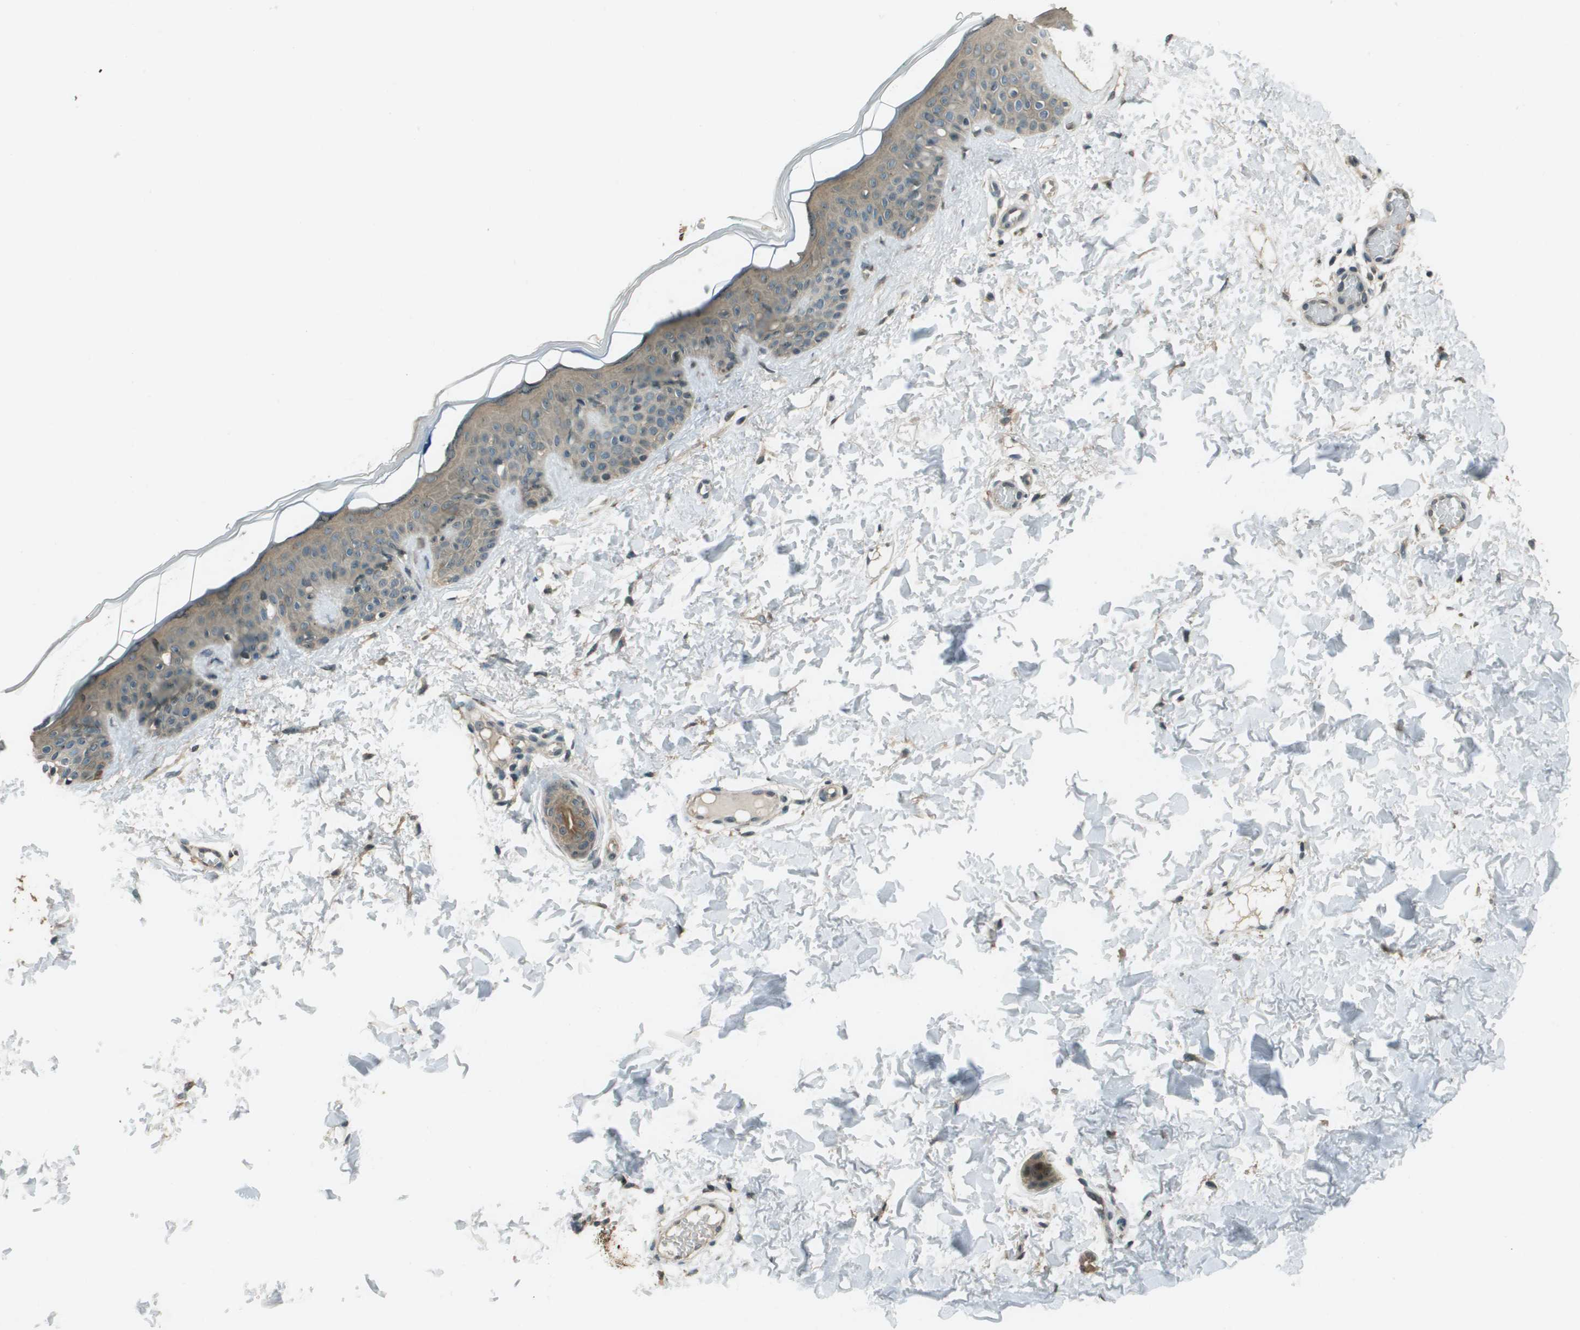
{"staining": {"intensity": "weak", "quantity": ">75%", "location": "cytoplasmic/membranous"}, "tissue": "skin", "cell_type": "Fibroblasts", "image_type": "normal", "snomed": [{"axis": "morphology", "description": "Normal tissue, NOS"}, {"axis": "topography", "description": "Skin"}], "caption": "IHC histopathology image of benign skin: human skin stained using immunohistochemistry (IHC) exhibits low levels of weak protein expression localized specifically in the cytoplasmic/membranous of fibroblasts, appearing as a cytoplasmic/membranous brown color.", "gene": "SDC3", "patient": {"sex": "male", "age": 30}}